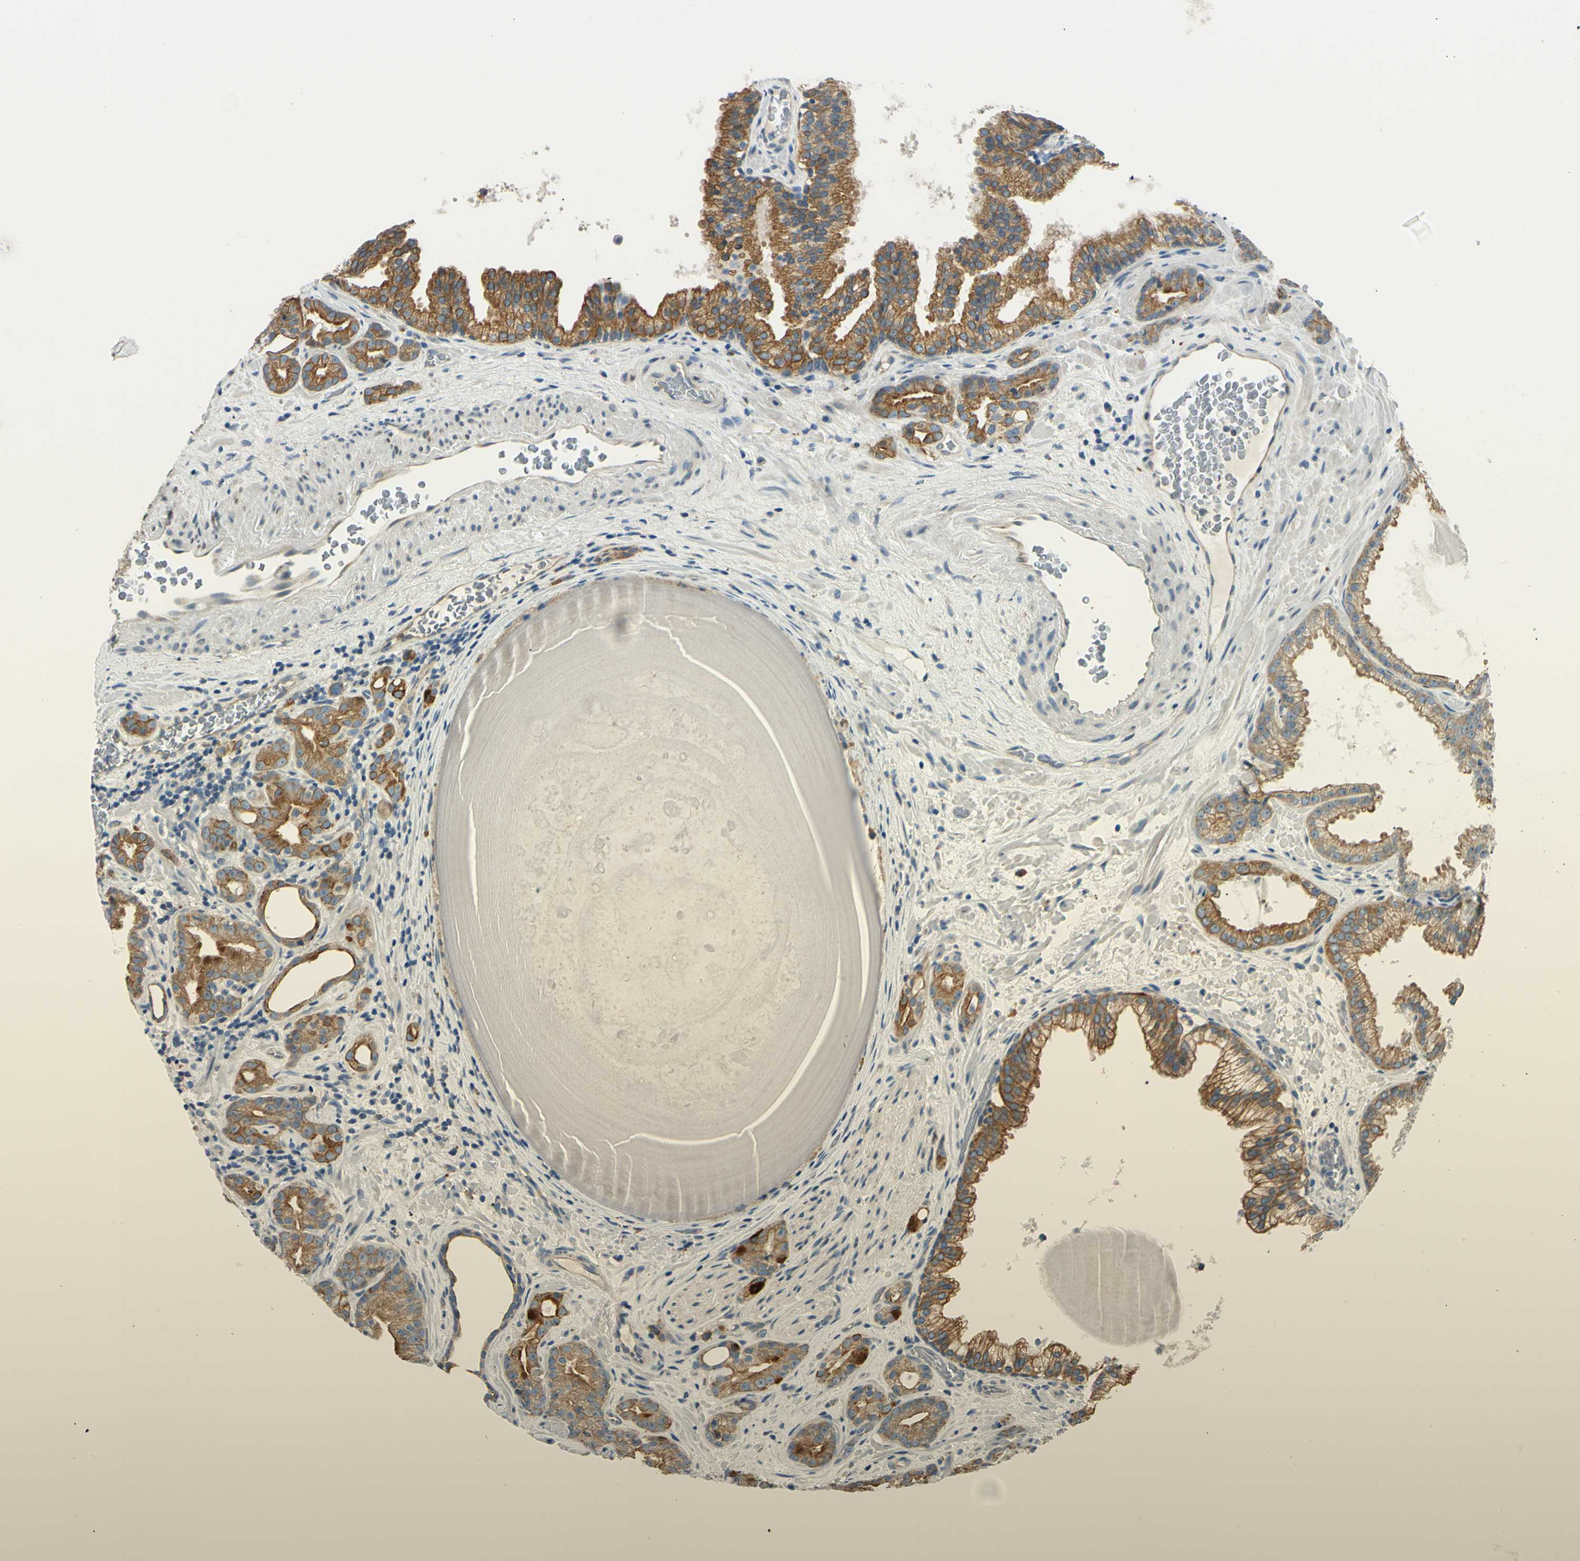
{"staining": {"intensity": "moderate", "quantity": ">75%", "location": "cytoplasmic/membranous"}, "tissue": "prostate cancer", "cell_type": "Tumor cells", "image_type": "cancer", "snomed": [{"axis": "morphology", "description": "Adenocarcinoma, Low grade"}, {"axis": "topography", "description": "Prostate"}], "caption": "A photomicrograph of human prostate low-grade adenocarcinoma stained for a protein displays moderate cytoplasmic/membranous brown staining in tumor cells.", "gene": "LAMA3", "patient": {"sex": "male", "age": 63}}